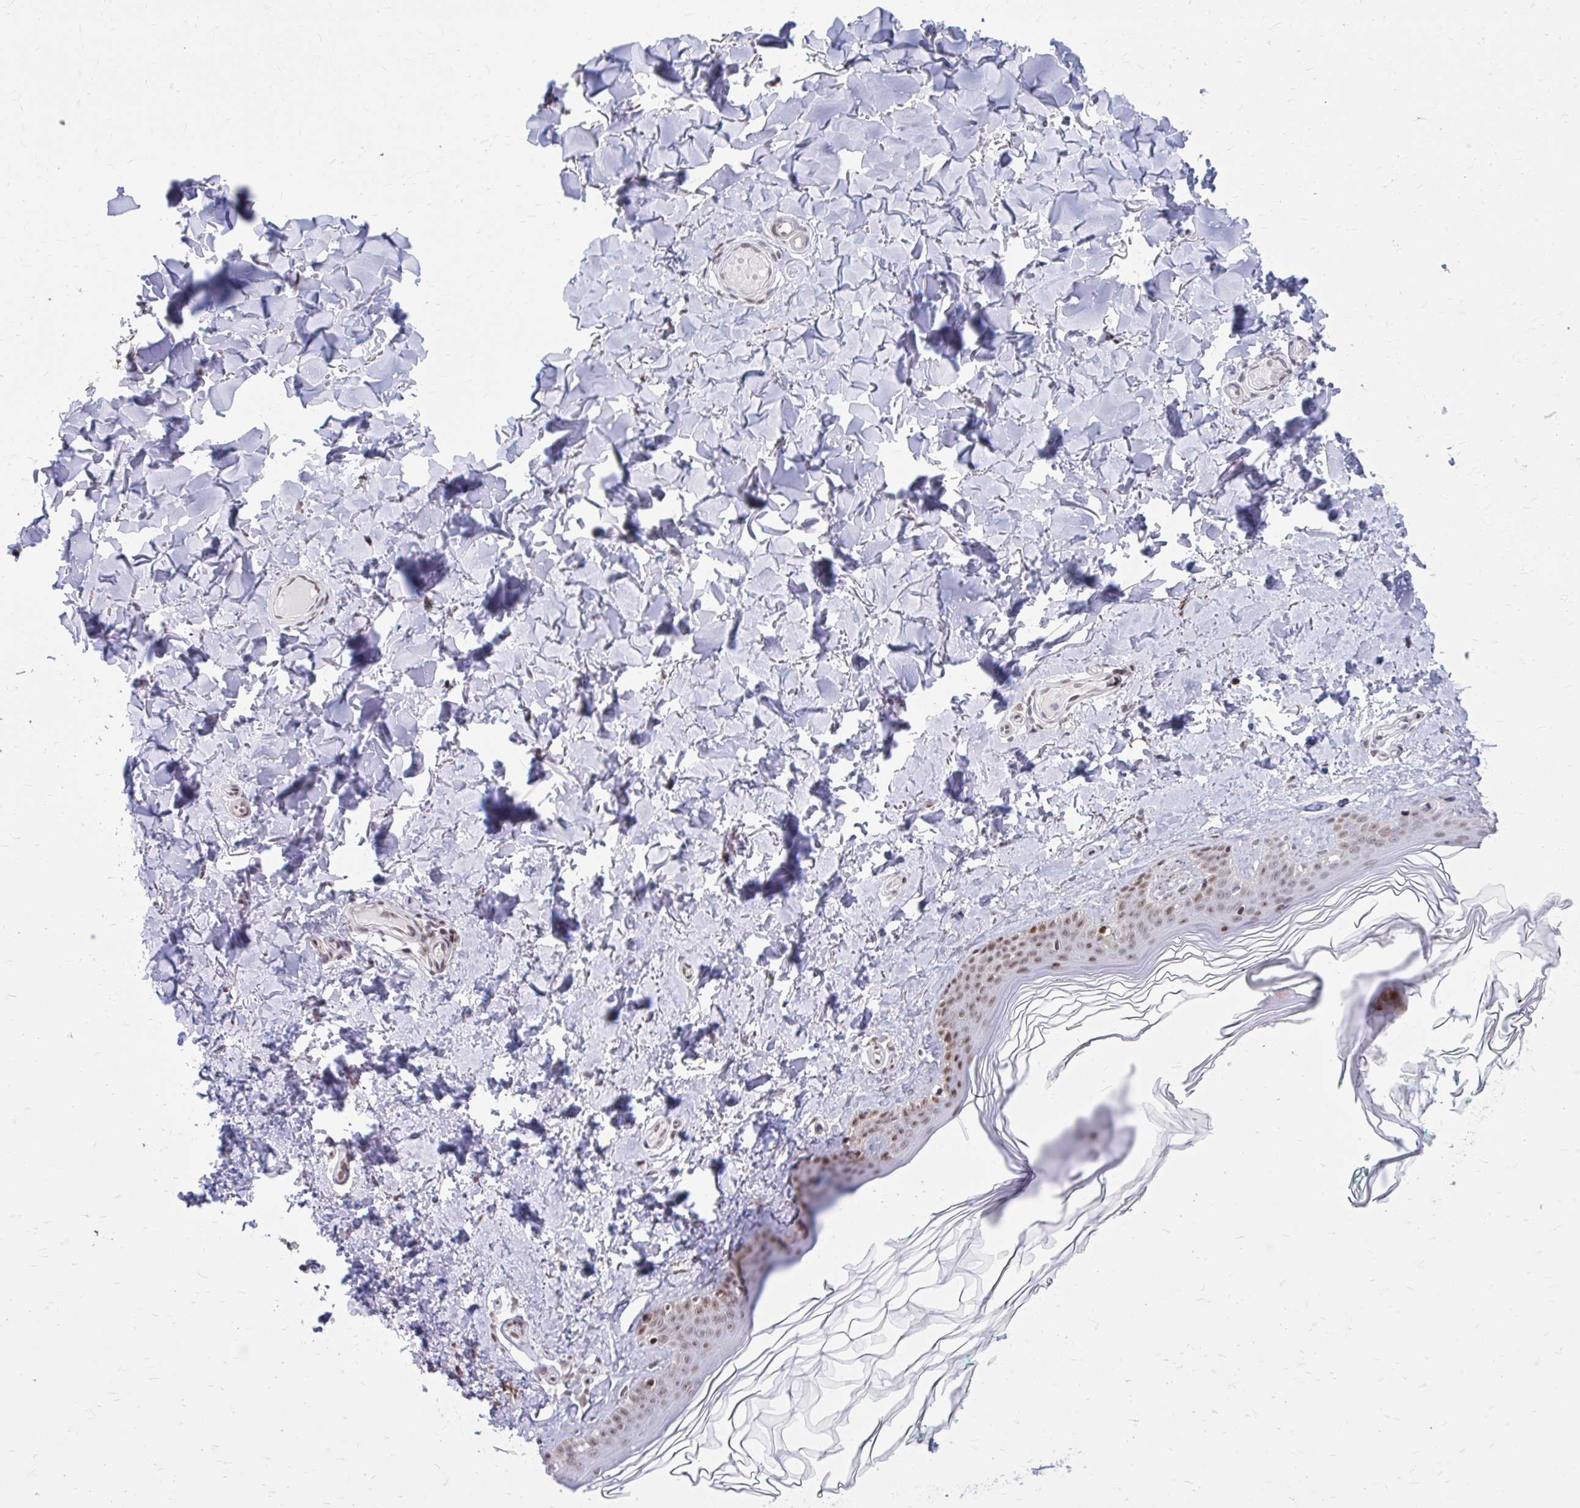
{"staining": {"intensity": "moderate", "quantity": "25%-75%", "location": "nuclear"}, "tissue": "skin", "cell_type": "Fibroblasts", "image_type": "normal", "snomed": [{"axis": "morphology", "description": "Normal tissue, NOS"}, {"axis": "topography", "description": "Skin"}, {"axis": "topography", "description": "Peripheral nerve tissue"}], "caption": "This is a photomicrograph of immunohistochemistry (IHC) staining of benign skin, which shows moderate staining in the nuclear of fibroblasts.", "gene": "PSME4", "patient": {"sex": "female", "age": 45}}